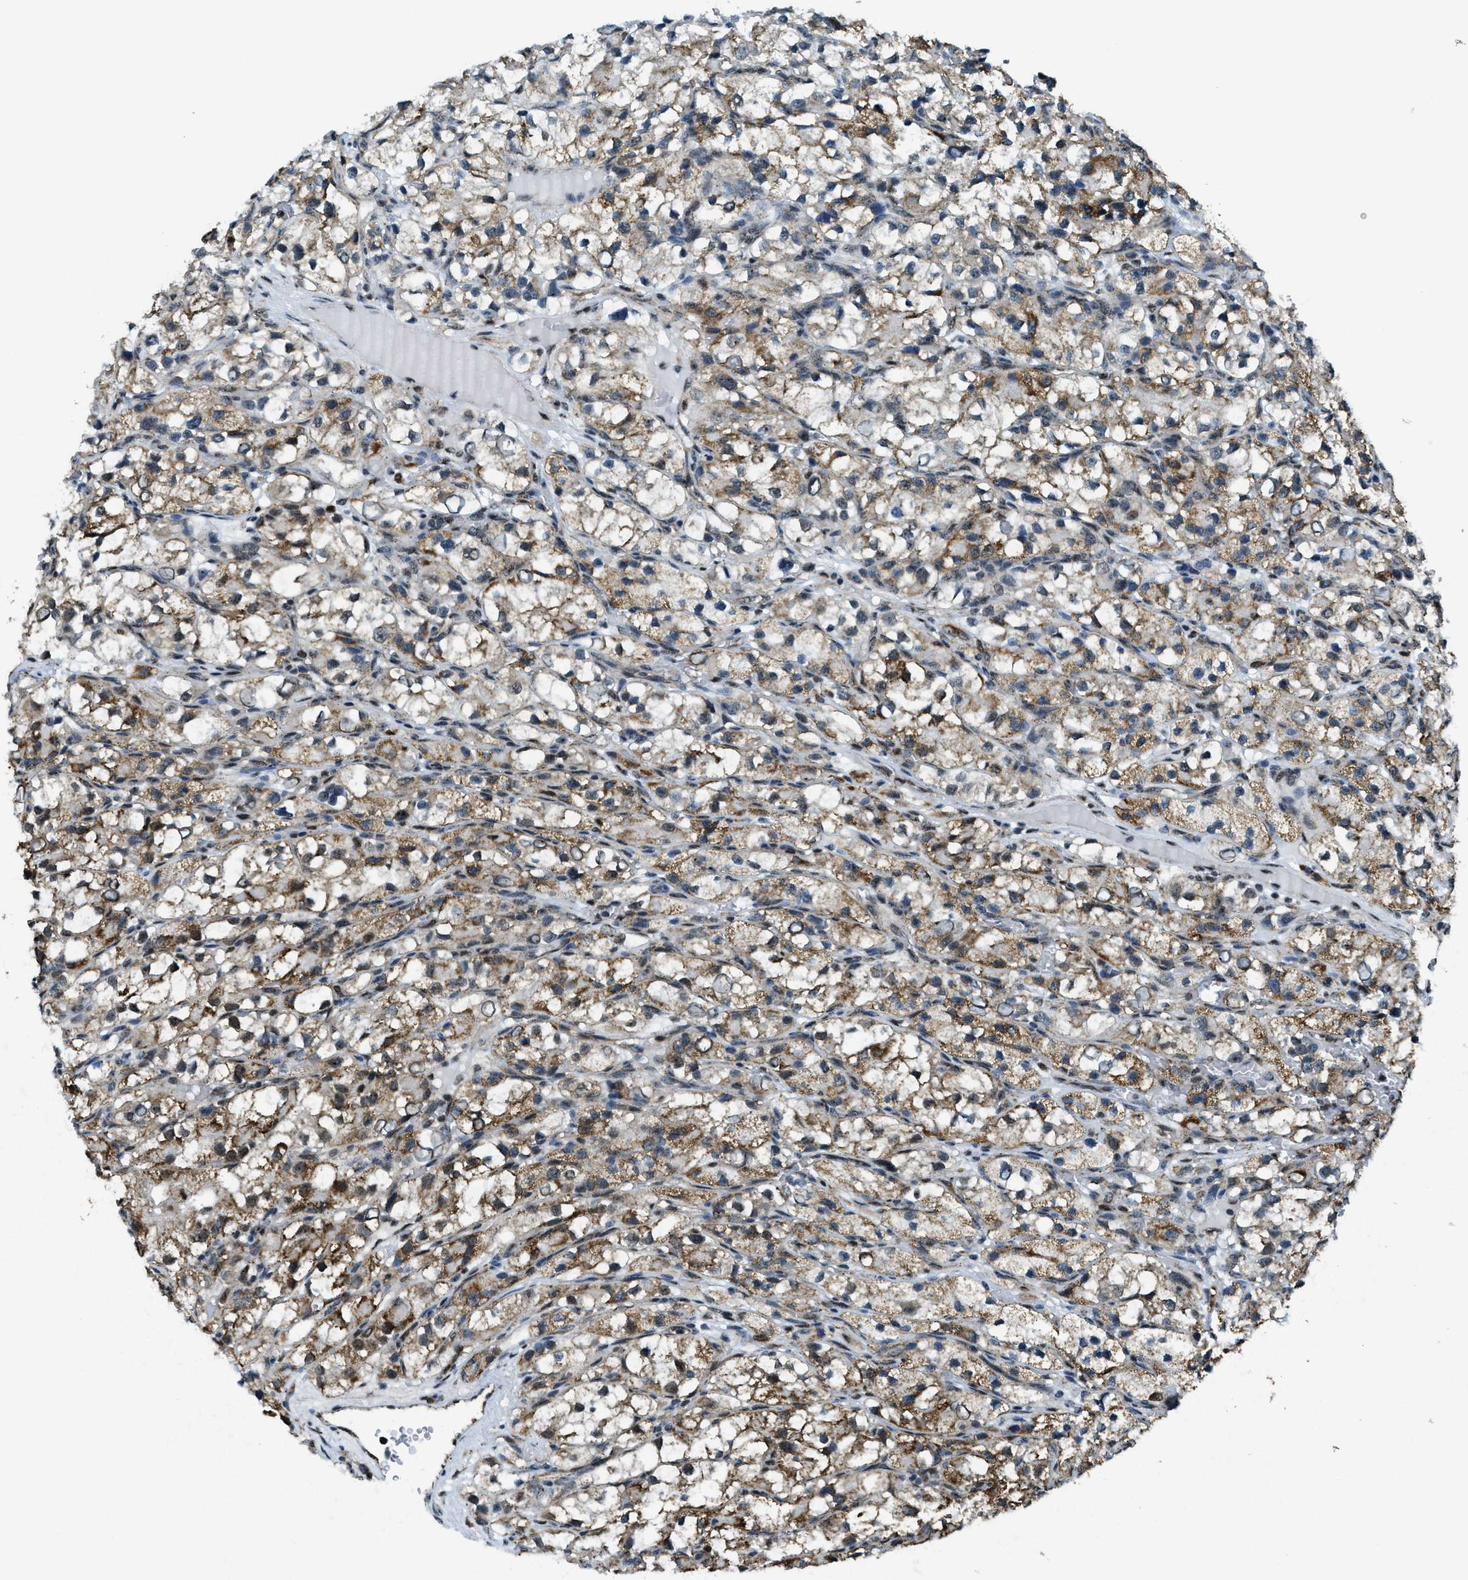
{"staining": {"intensity": "moderate", "quantity": ">75%", "location": "cytoplasmic/membranous"}, "tissue": "renal cancer", "cell_type": "Tumor cells", "image_type": "cancer", "snomed": [{"axis": "morphology", "description": "Adenocarcinoma, NOS"}, {"axis": "topography", "description": "Kidney"}], "caption": "Human renal cancer (adenocarcinoma) stained with a protein marker reveals moderate staining in tumor cells.", "gene": "SP100", "patient": {"sex": "female", "age": 57}}